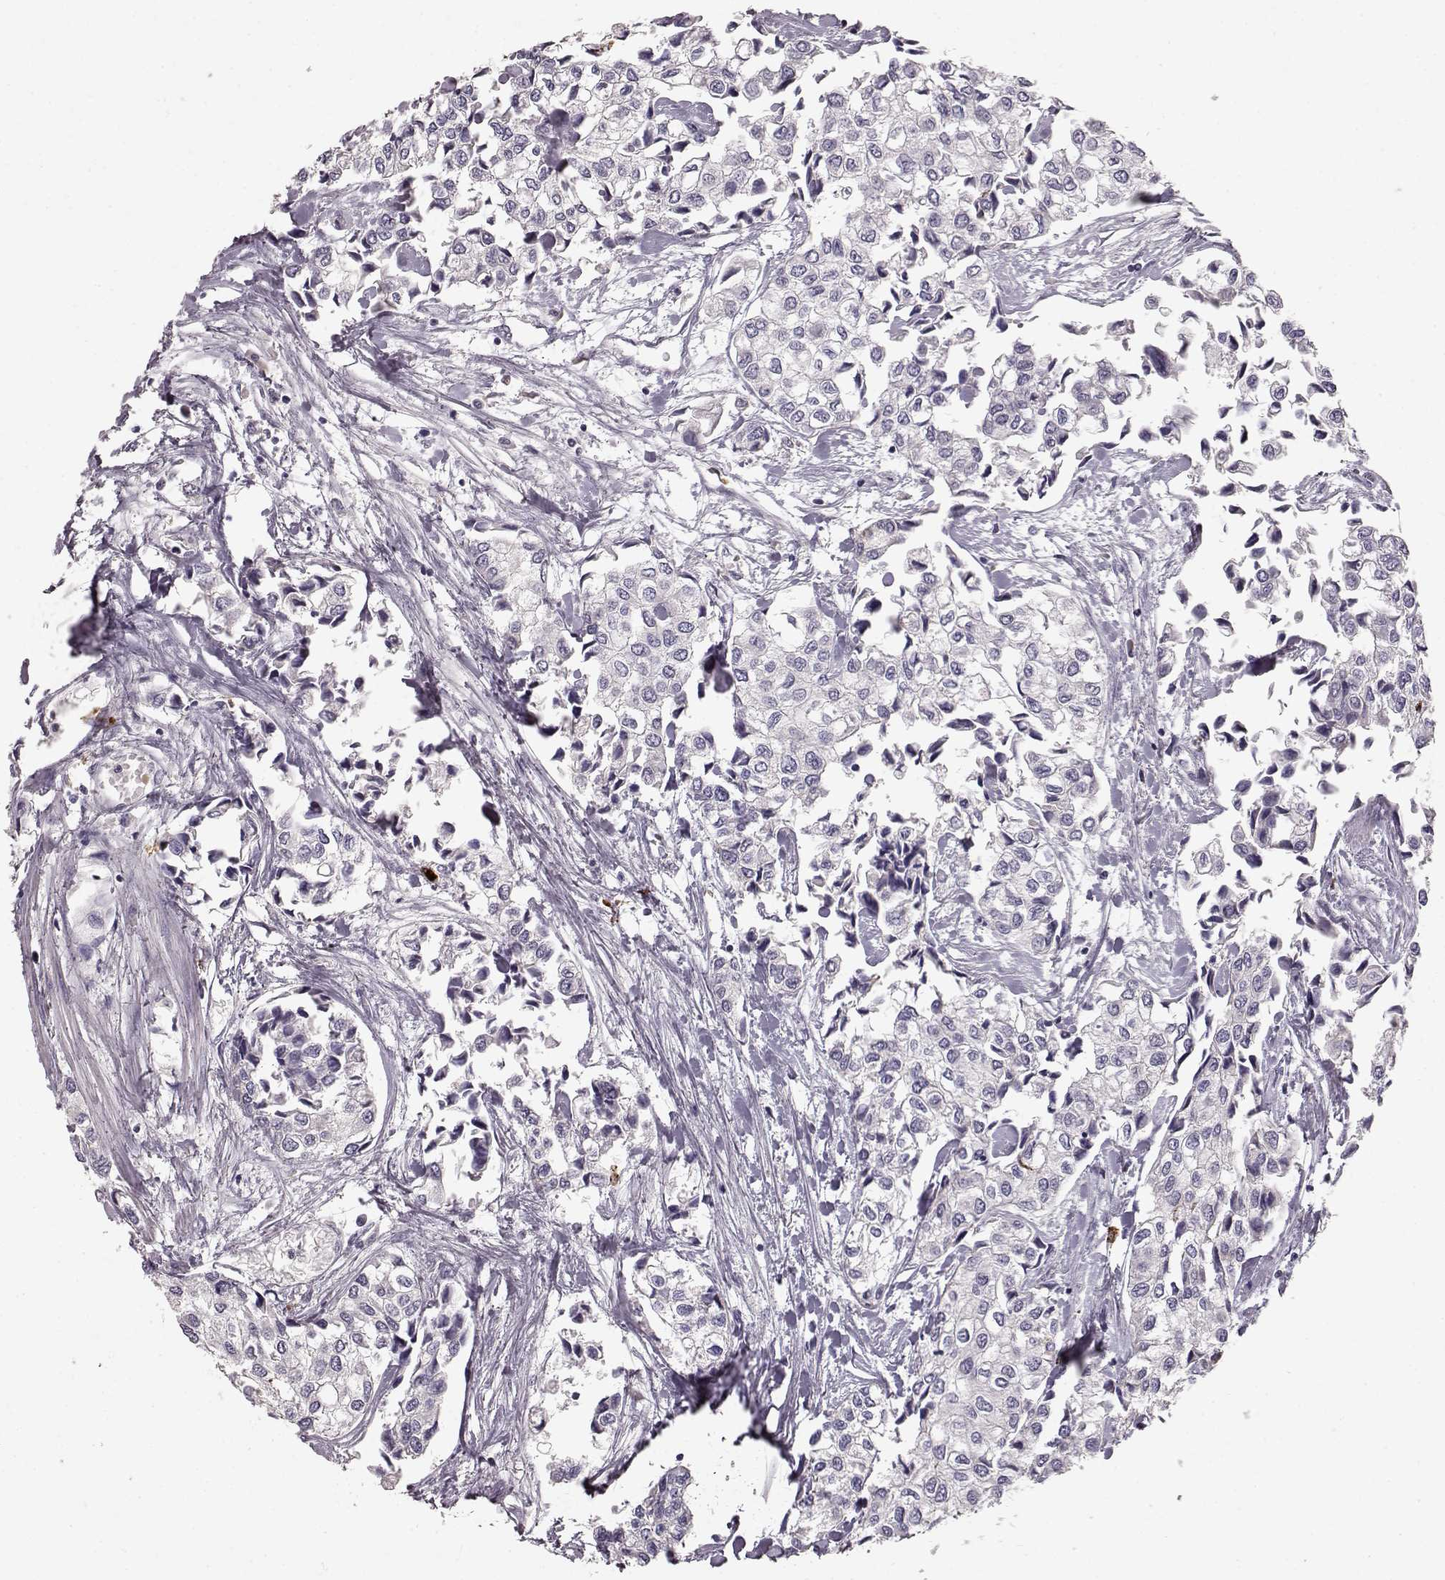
{"staining": {"intensity": "negative", "quantity": "none", "location": "none"}, "tissue": "urothelial cancer", "cell_type": "Tumor cells", "image_type": "cancer", "snomed": [{"axis": "morphology", "description": "Urothelial carcinoma, High grade"}, {"axis": "topography", "description": "Urinary bladder"}], "caption": "This micrograph is of urothelial cancer stained with immunohistochemistry (IHC) to label a protein in brown with the nuclei are counter-stained blue. There is no expression in tumor cells.", "gene": "CCNF", "patient": {"sex": "male", "age": 73}}